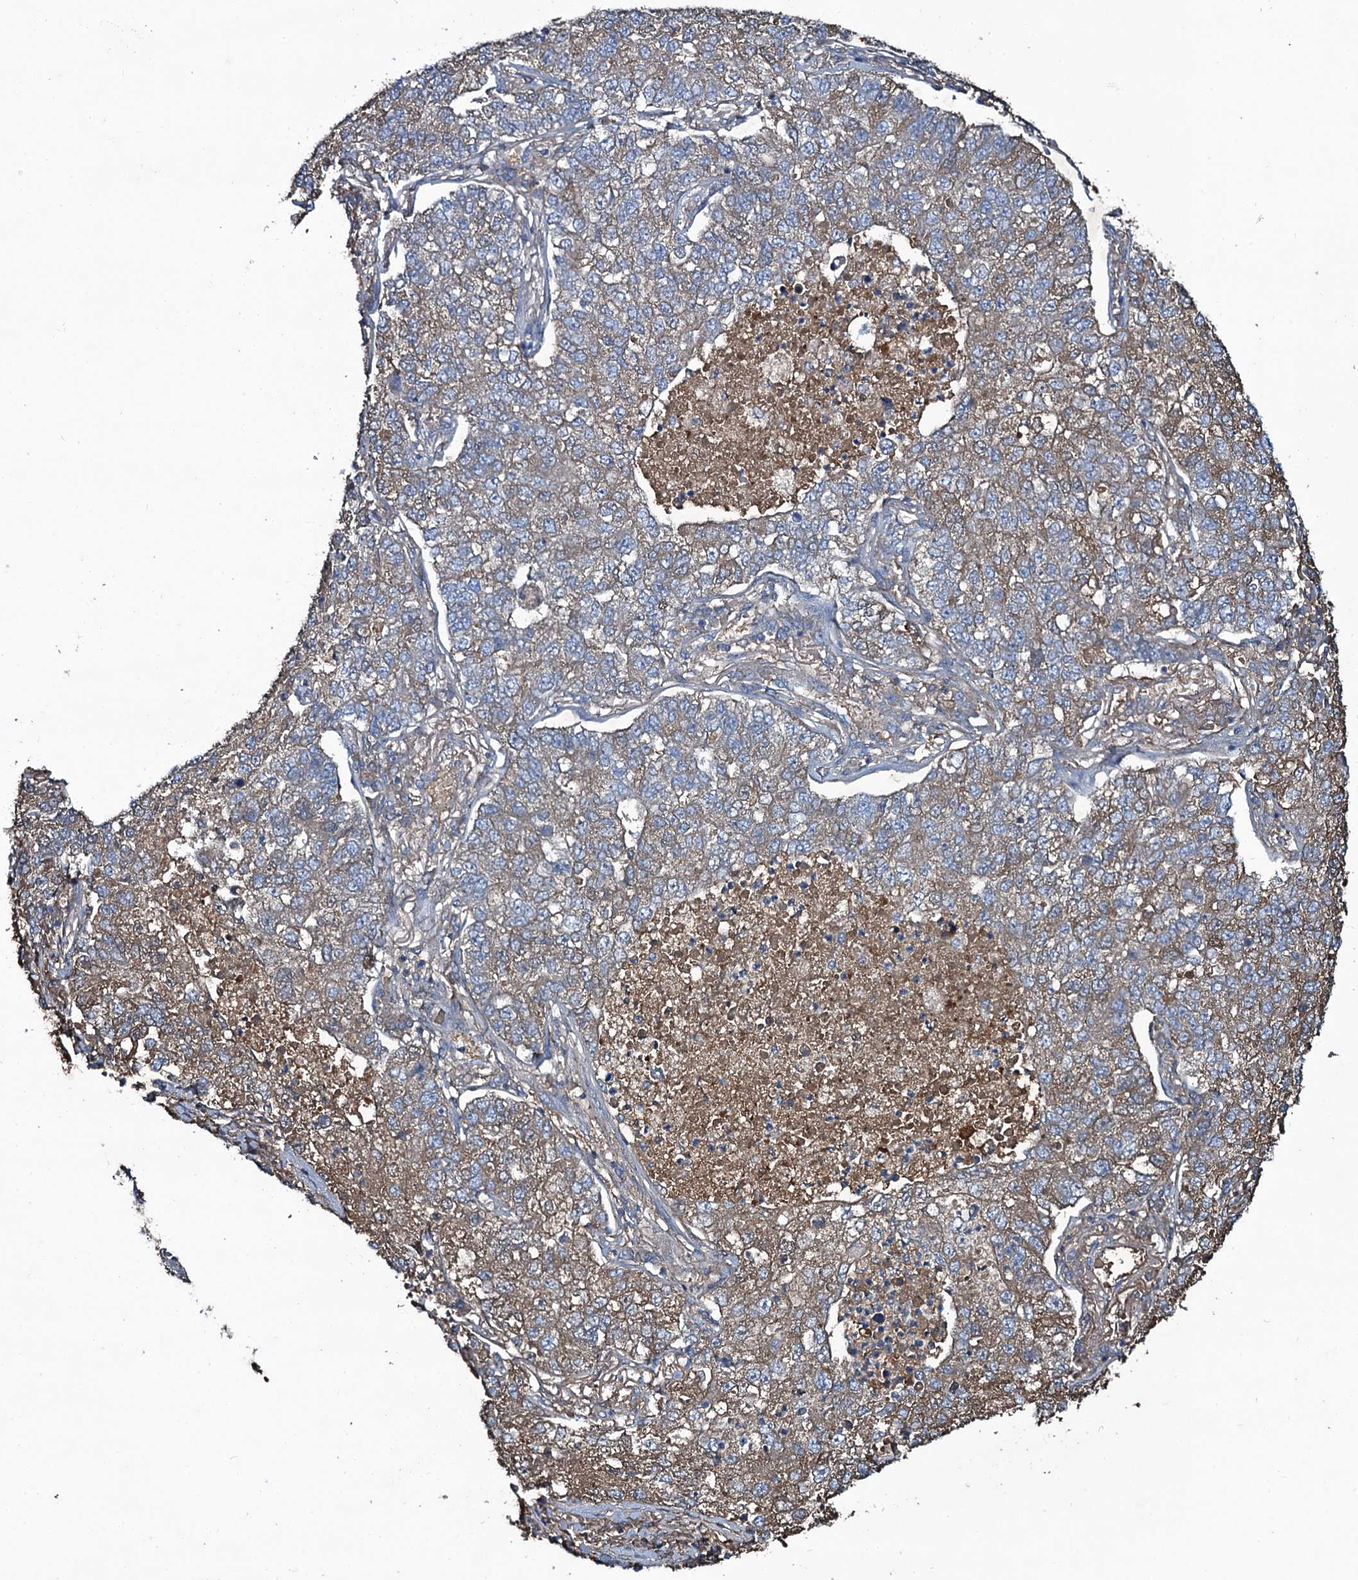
{"staining": {"intensity": "moderate", "quantity": ">75%", "location": "cytoplasmic/membranous"}, "tissue": "lung cancer", "cell_type": "Tumor cells", "image_type": "cancer", "snomed": [{"axis": "morphology", "description": "Adenocarcinoma, NOS"}, {"axis": "topography", "description": "Lung"}], "caption": "Immunohistochemical staining of adenocarcinoma (lung) exhibits moderate cytoplasmic/membranous protein expression in approximately >75% of tumor cells. (DAB IHC, brown staining for protein, blue staining for nuclei).", "gene": "EDN1", "patient": {"sex": "male", "age": 49}}